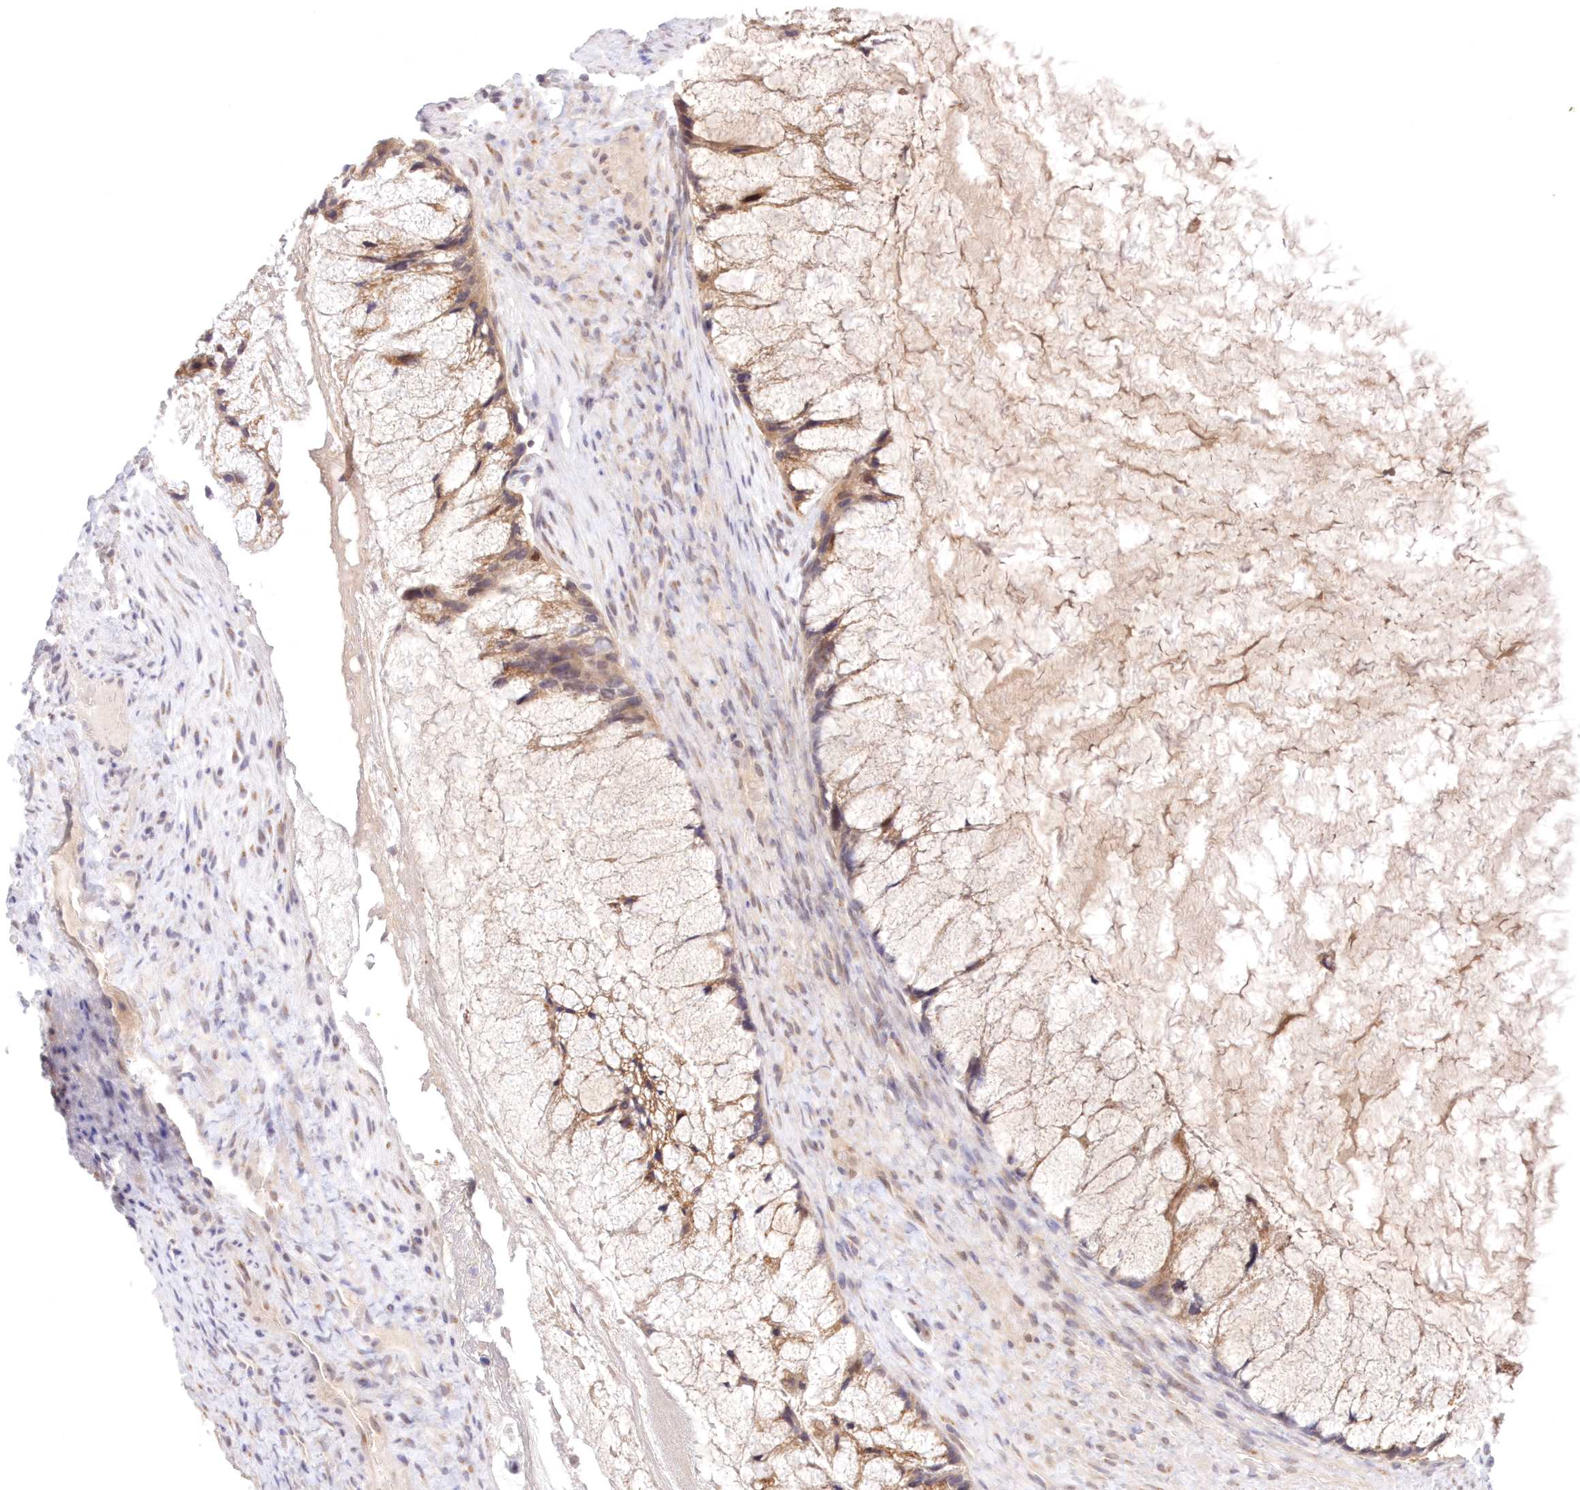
{"staining": {"intensity": "weak", "quantity": ">75%", "location": "cytoplasmic/membranous"}, "tissue": "ovarian cancer", "cell_type": "Tumor cells", "image_type": "cancer", "snomed": [{"axis": "morphology", "description": "Cystadenocarcinoma, mucinous, NOS"}, {"axis": "topography", "description": "Ovary"}], "caption": "Ovarian mucinous cystadenocarcinoma stained with a brown dye displays weak cytoplasmic/membranous positive staining in approximately >75% of tumor cells.", "gene": "RNPEP", "patient": {"sex": "female", "age": 37}}